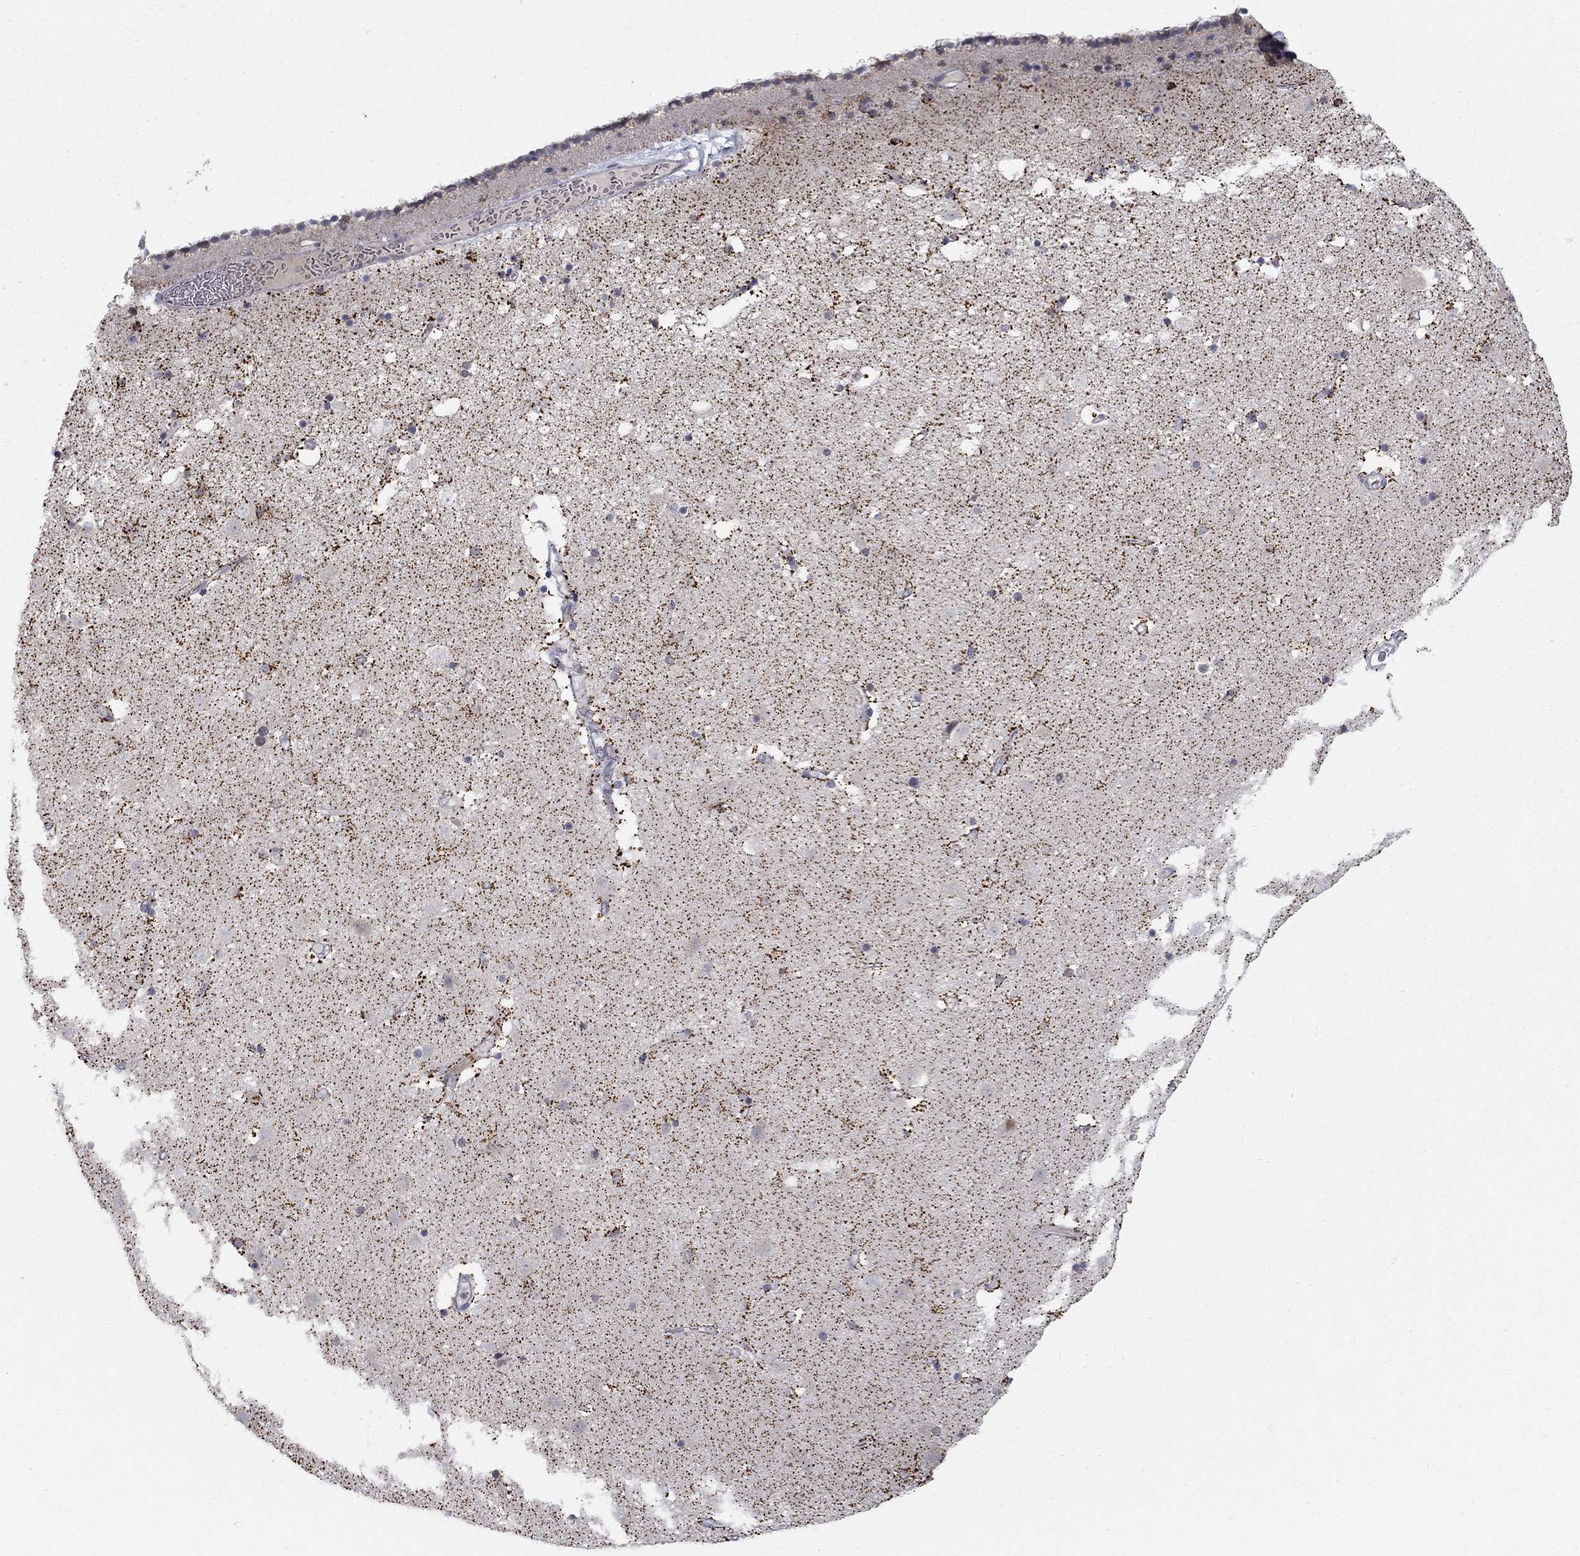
{"staining": {"intensity": "moderate", "quantity": "<25%", "location": "cytoplasmic/membranous"}, "tissue": "caudate", "cell_type": "Glial cells", "image_type": "normal", "snomed": [{"axis": "morphology", "description": "Normal tissue, NOS"}, {"axis": "topography", "description": "Lateral ventricle wall"}], "caption": "DAB (3,3'-diaminobenzidine) immunohistochemical staining of unremarkable caudate displays moderate cytoplasmic/membranous protein staining in approximately <25% of glial cells.", "gene": "GCFC2", "patient": {"sex": "female", "age": 71}}